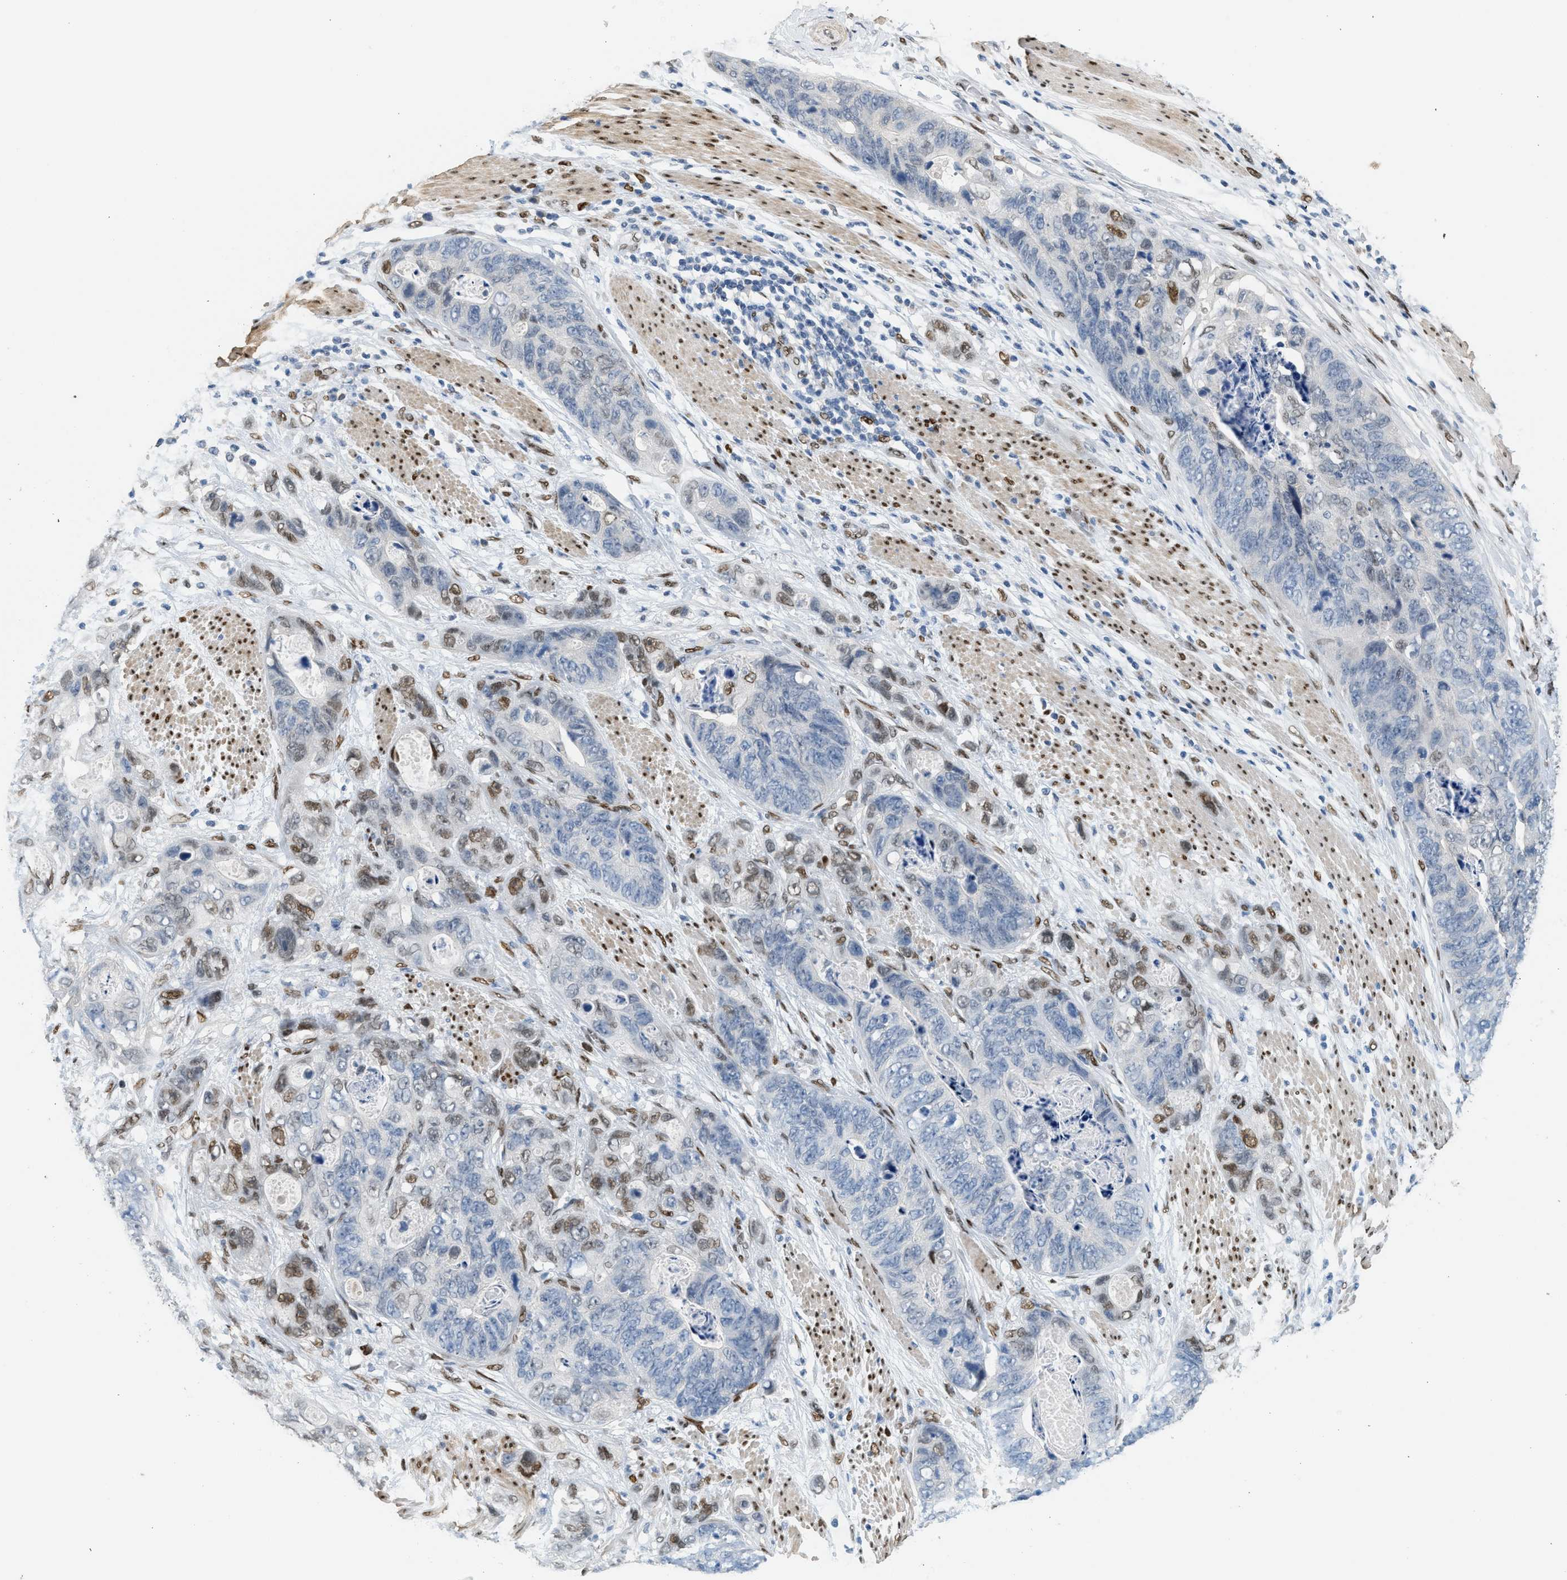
{"staining": {"intensity": "moderate", "quantity": "<25%", "location": "nuclear"}, "tissue": "stomach cancer", "cell_type": "Tumor cells", "image_type": "cancer", "snomed": [{"axis": "morphology", "description": "Adenocarcinoma, NOS"}, {"axis": "topography", "description": "Stomach"}], "caption": "A brown stain shows moderate nuclear expression of a protein in human stomach adenocarcinoma tumor cells. The staining was performed using DAB, with brown indicating positive protein expression. Nuclei are stained blue with hematoxylin.", "gene": "ZBTB20", "patient": {"sex": "female", "age": 89}}